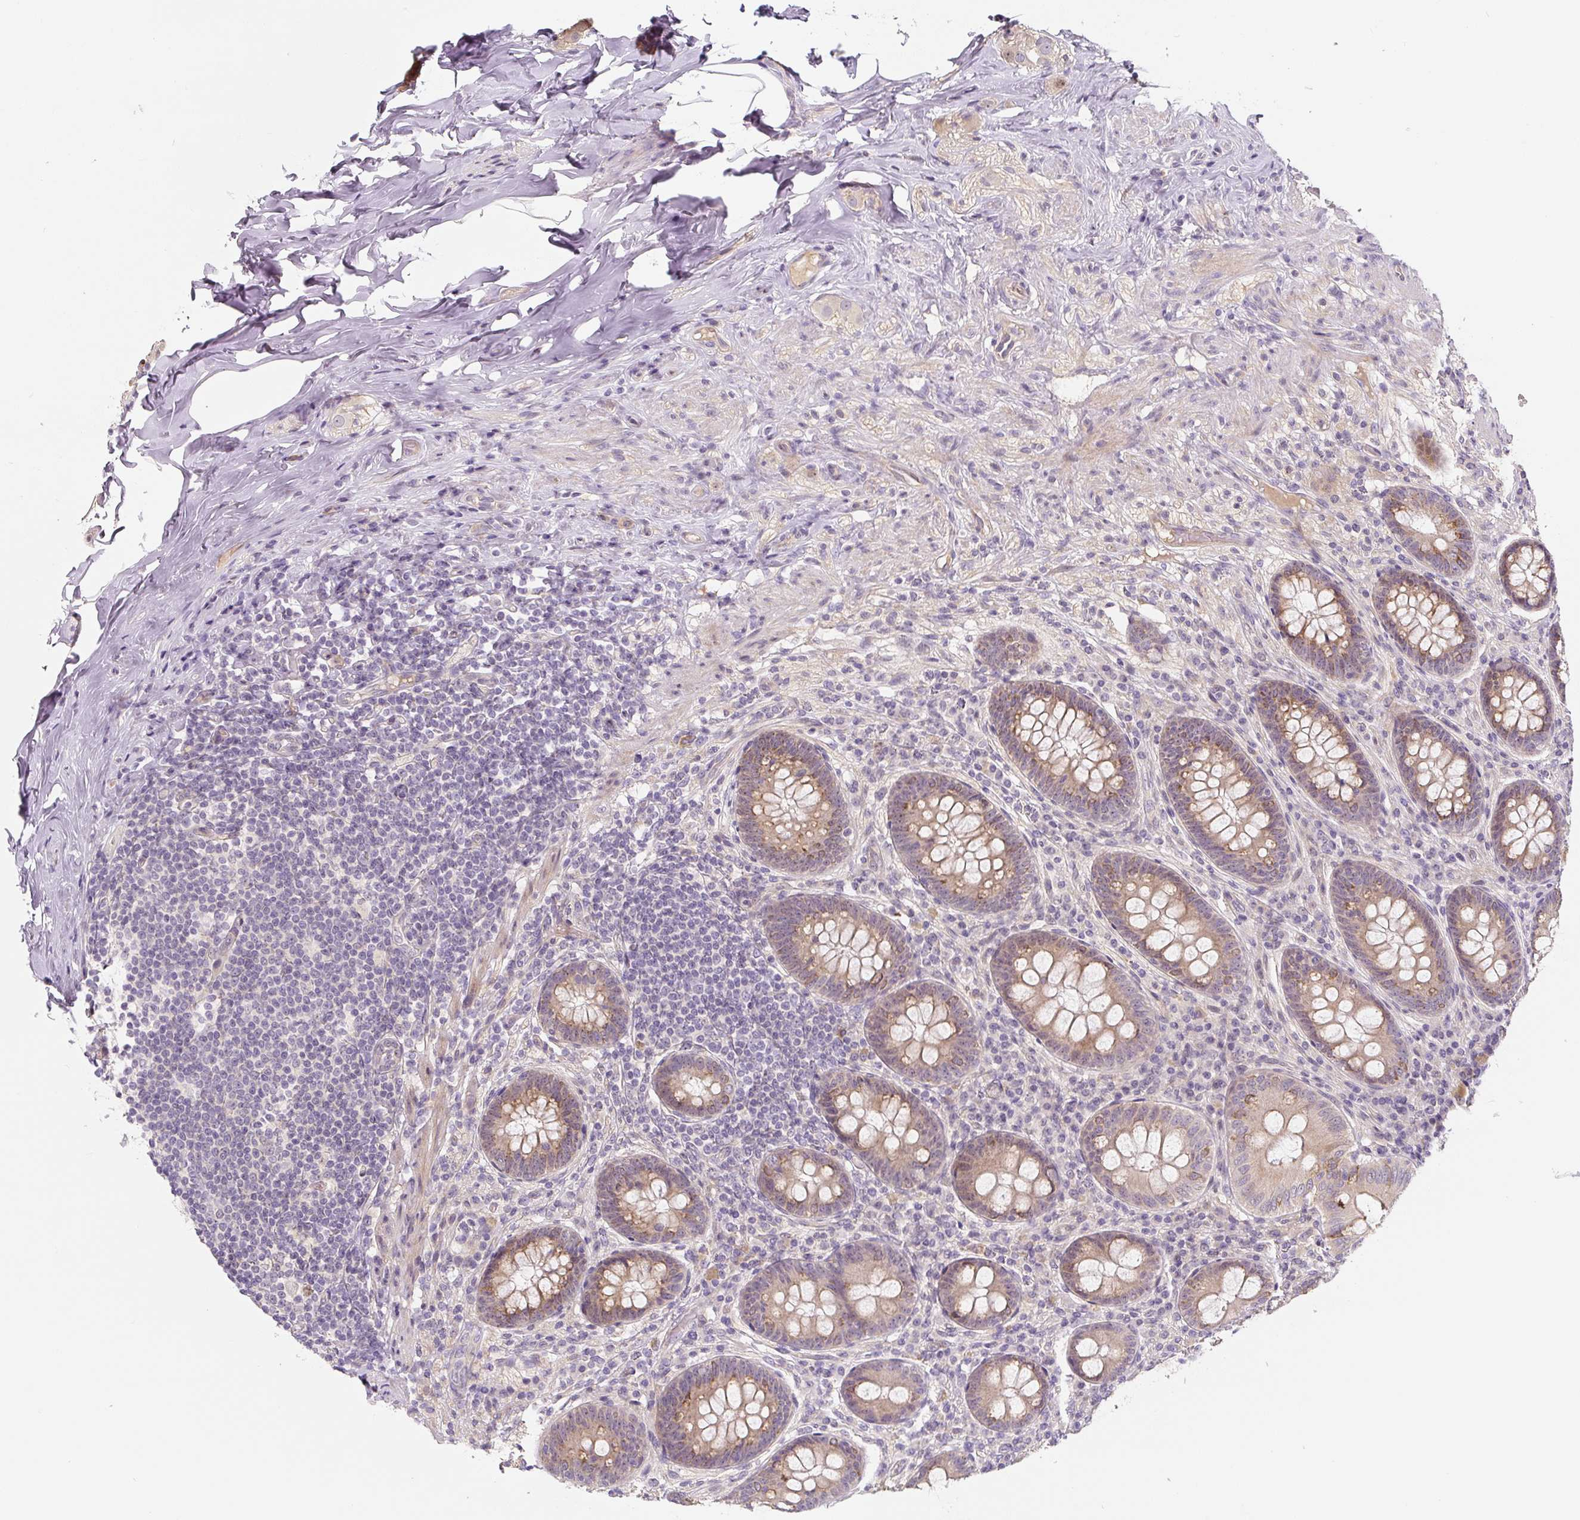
{"staining": {"intensity": "weak", "quantity": ">75%", "location": "cytoplasmic/membranous"}, "tissue": "appendix", "cell_type": "Glandular cells", "image_type": "normal", "snomed": [{"axis": "morphology", "description": "Normal tissue, NOS"}, {"axis": "topography", "description": "Appendix"}], "caption": "The photomicrograph exhibits a brown stain indicating the presence of a protein in the cytoplasmic/membranous of glandular cells in appendix. (DAB (3,3'-diaminobenzidine) IHC, brown staining for protein, blue staining for nuclei).", "gene": "PWWP3B", "patient": {"sex": "male", "age": 71}}